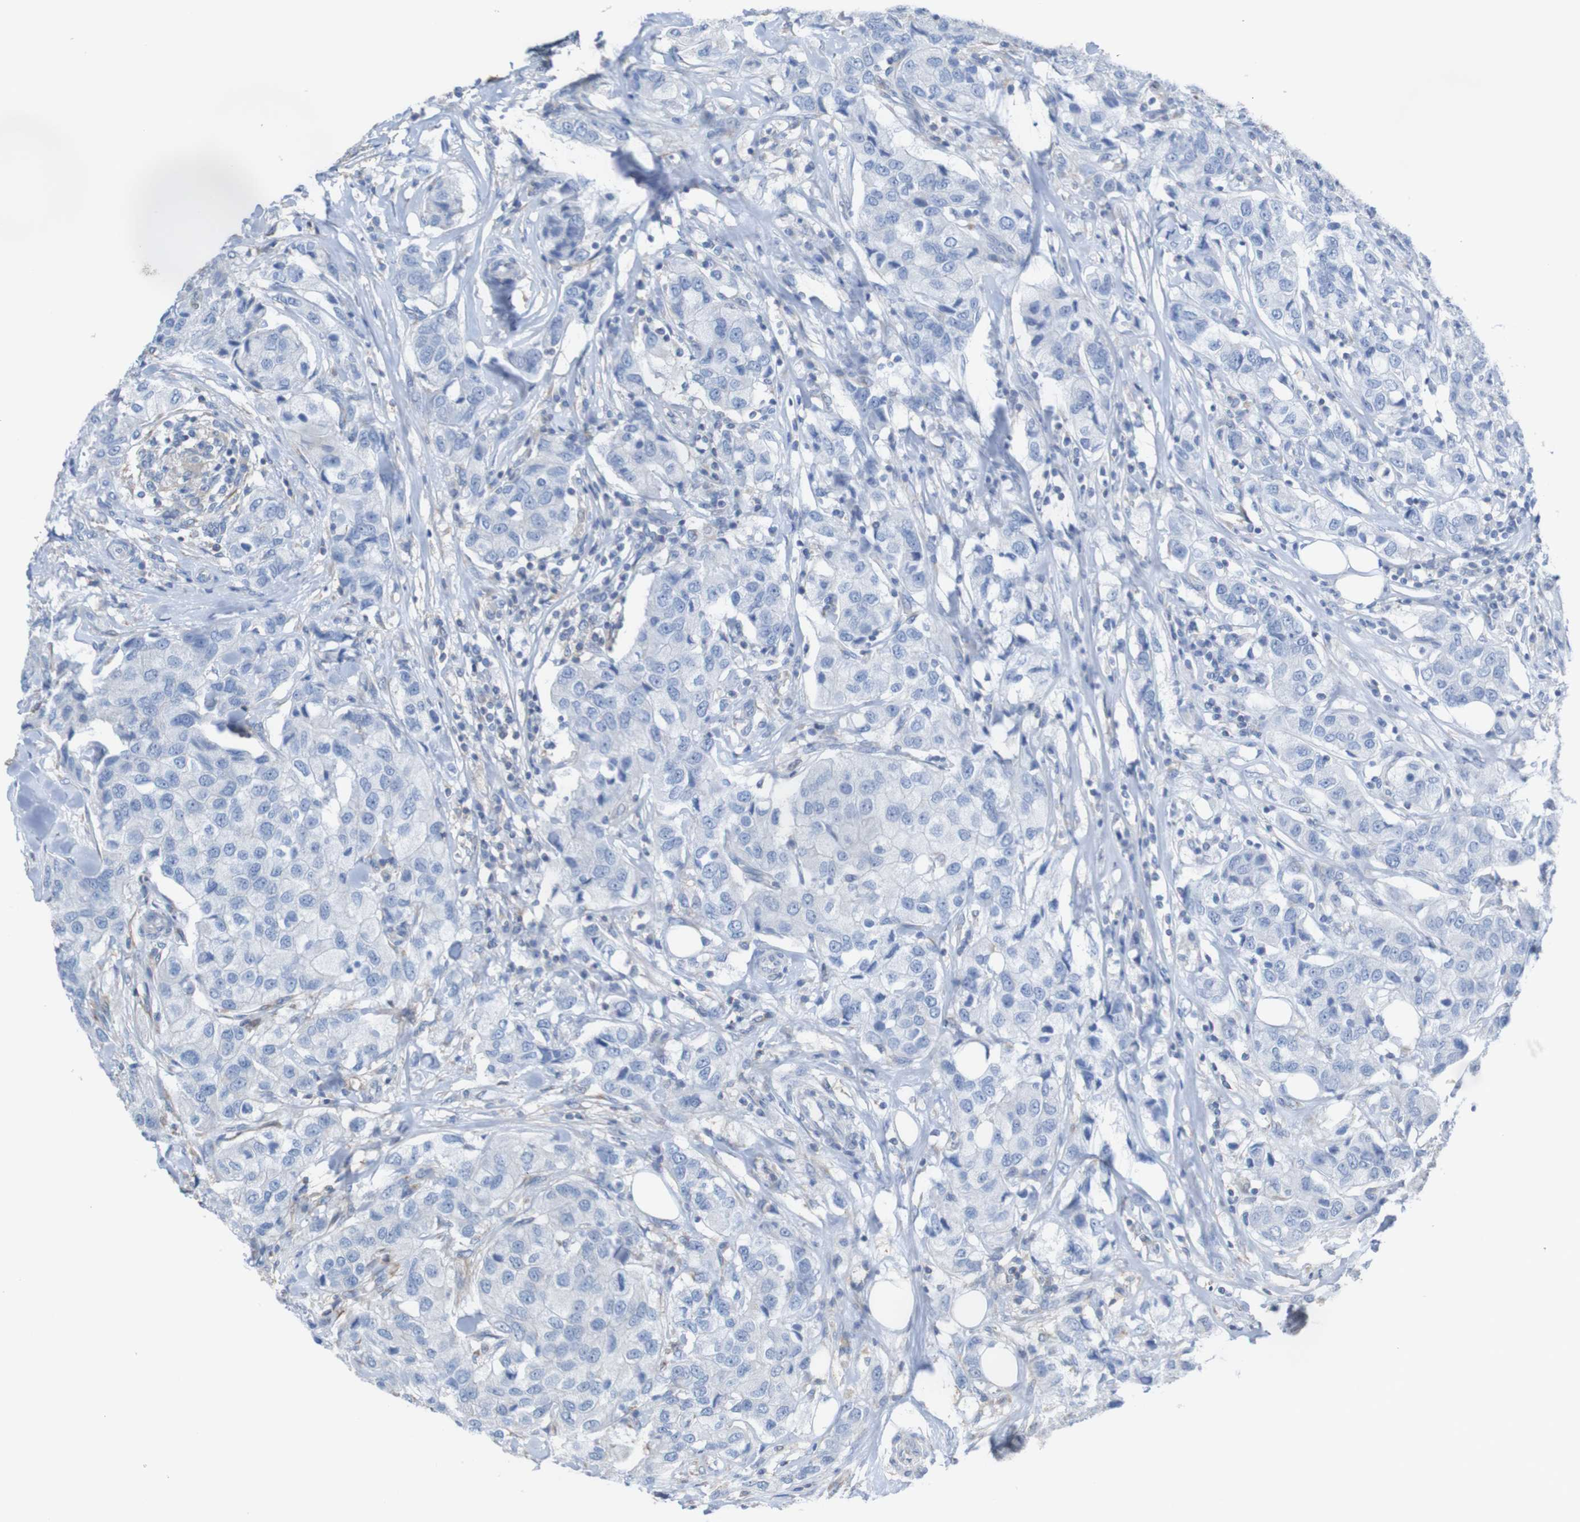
{"staining": {"intensity": "negative", "quantity": "none", "location": "none"}, "tissue": "breast cancer", "cell_type": "Tumor cells", "image_type": "cancer", "snomed": [{"axis": "morphology", "description": "Duct carcinoma"}, {"axis": "topography", "description": "Breast"}], "caption": "This is a image of IHC staining of breast cancer (intraductal carcinoma), which shows no expression in tumor cells.", "gene": "MINAR1", "patient": {"sex": "female", "age": 80}}